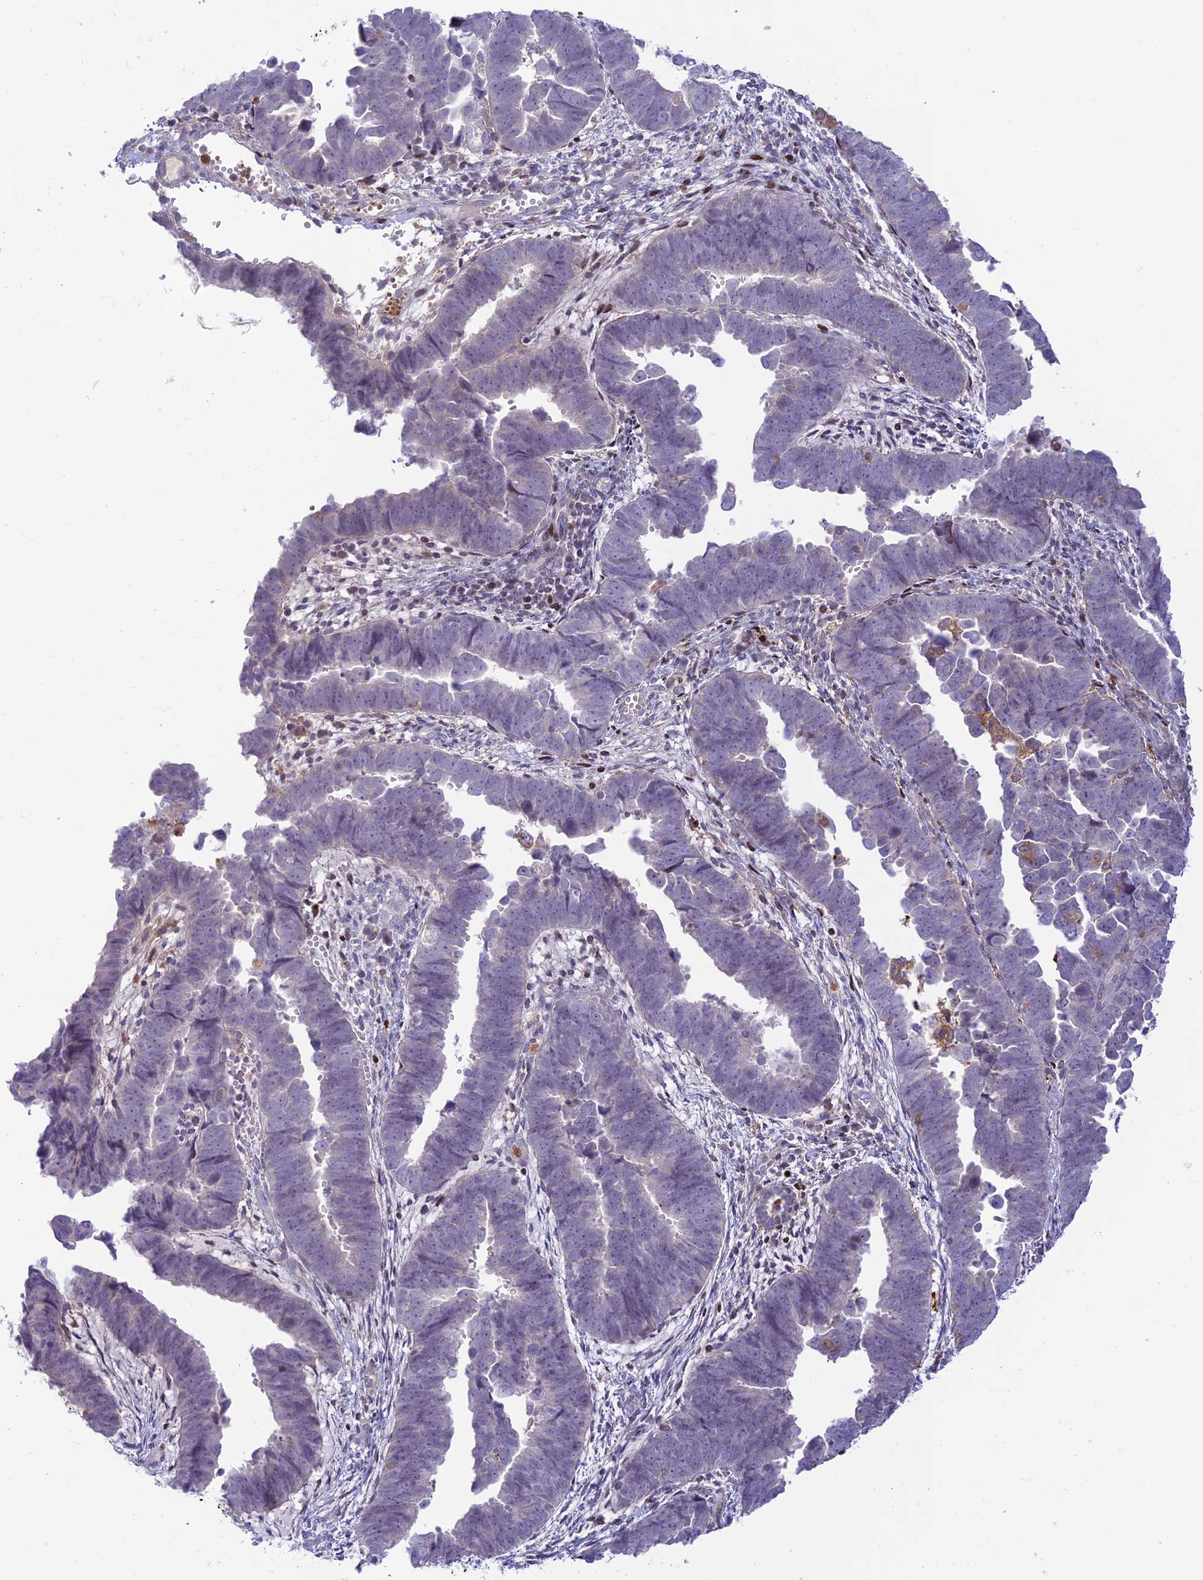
{"staining": {"intensity": "negative", "quantity": "none", "location": "none"}, "tissue": "endometrial cancer", "cell_type": "Tumor cells", "image_type": "cancer", "snomed": [{"axis": "morphology", "description": "Adenocarcinoma, NOS"}, {"axis": "topography", "description": "Endometrium"}], "caption": "Immunohistochemistry (IHC) histopathology image of neoplastic tissue: human adenocarcinoma (endometrial) stained with DAB (3,3'-diaminobenzidine) shows no significant protein staining in tumor cells.", "gene": "FAM186B", "patient": {"sex": "female", "age": 75}}